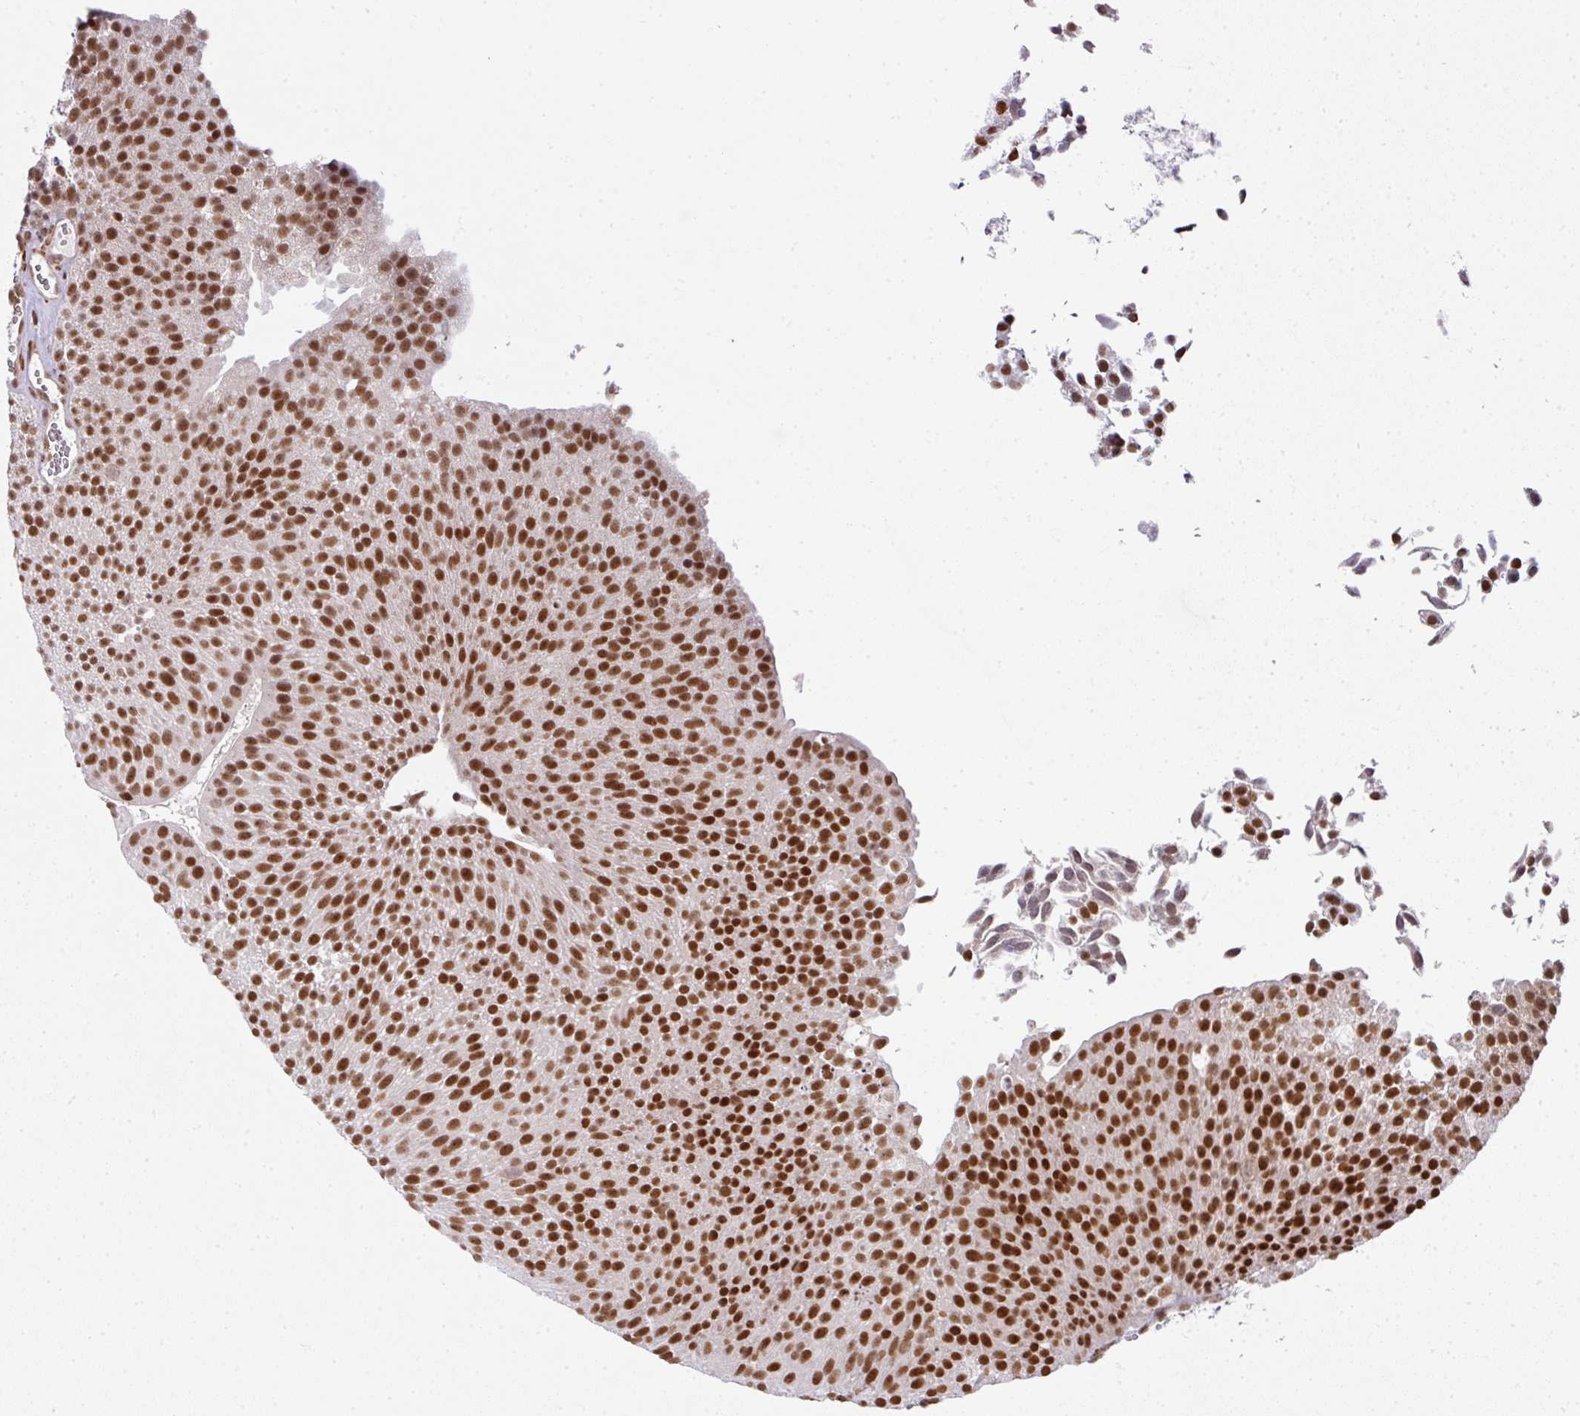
{"staining": {"intensity": "moderate", "quantity": ">75%", "location": "nuclear"}, "tissue": "urothelial cancer", "cell_type": "Tumor cells", "image_type": "cancer", "snomed": [{"axis": "morphology", "description": "Urothelial carcinoma, Low grade"}, {"axis": "topography", "description": "Urinary bladder"}], "caption": "Human urothelial carcinoma (low-grade) stained with a brown dye shows moderate nuclear positive positivity in about >75% of tumor cells.", "gene": "NFYA", "patient": {"sex": "female", "age": 79}}